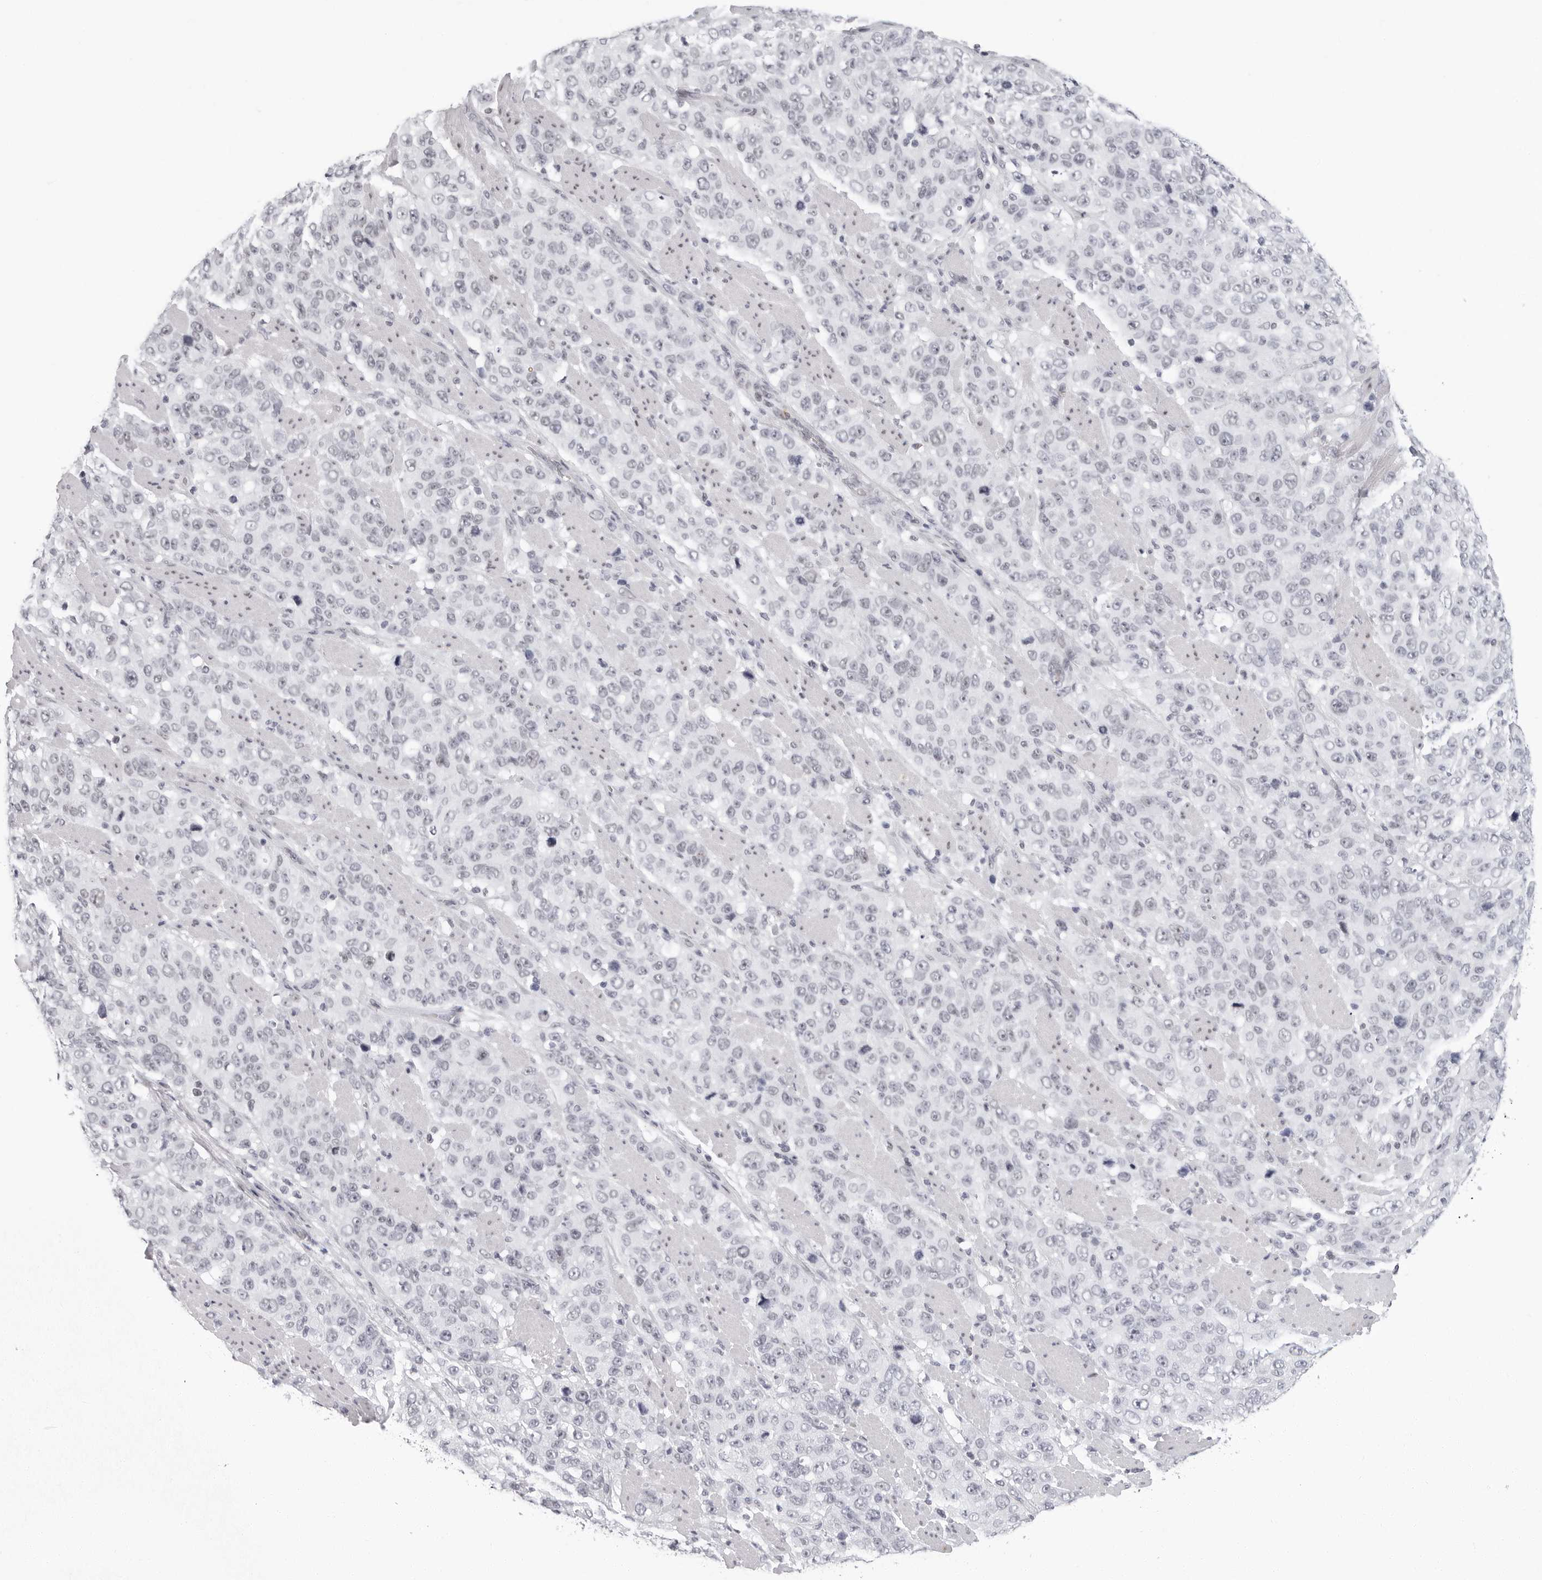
{"staining": {"intensity": "negative", "quantity": "none", "location": "none"}, "tissue": "stomach cancer", "cell_type": "Tumor cells", "image_type": "cancer", "snomed": [{"axis": "morphology", "description": "Adenocarcinoma, NOS"}, {"axis": "topography", "description": "Stomach"}], "caption": "Stomach adenocarcinoma stained for a protein using IHC demonstrates no positivity tumor cells.", "gene": "VEZF1", "patient": {"sex": "male", "age": 48}}